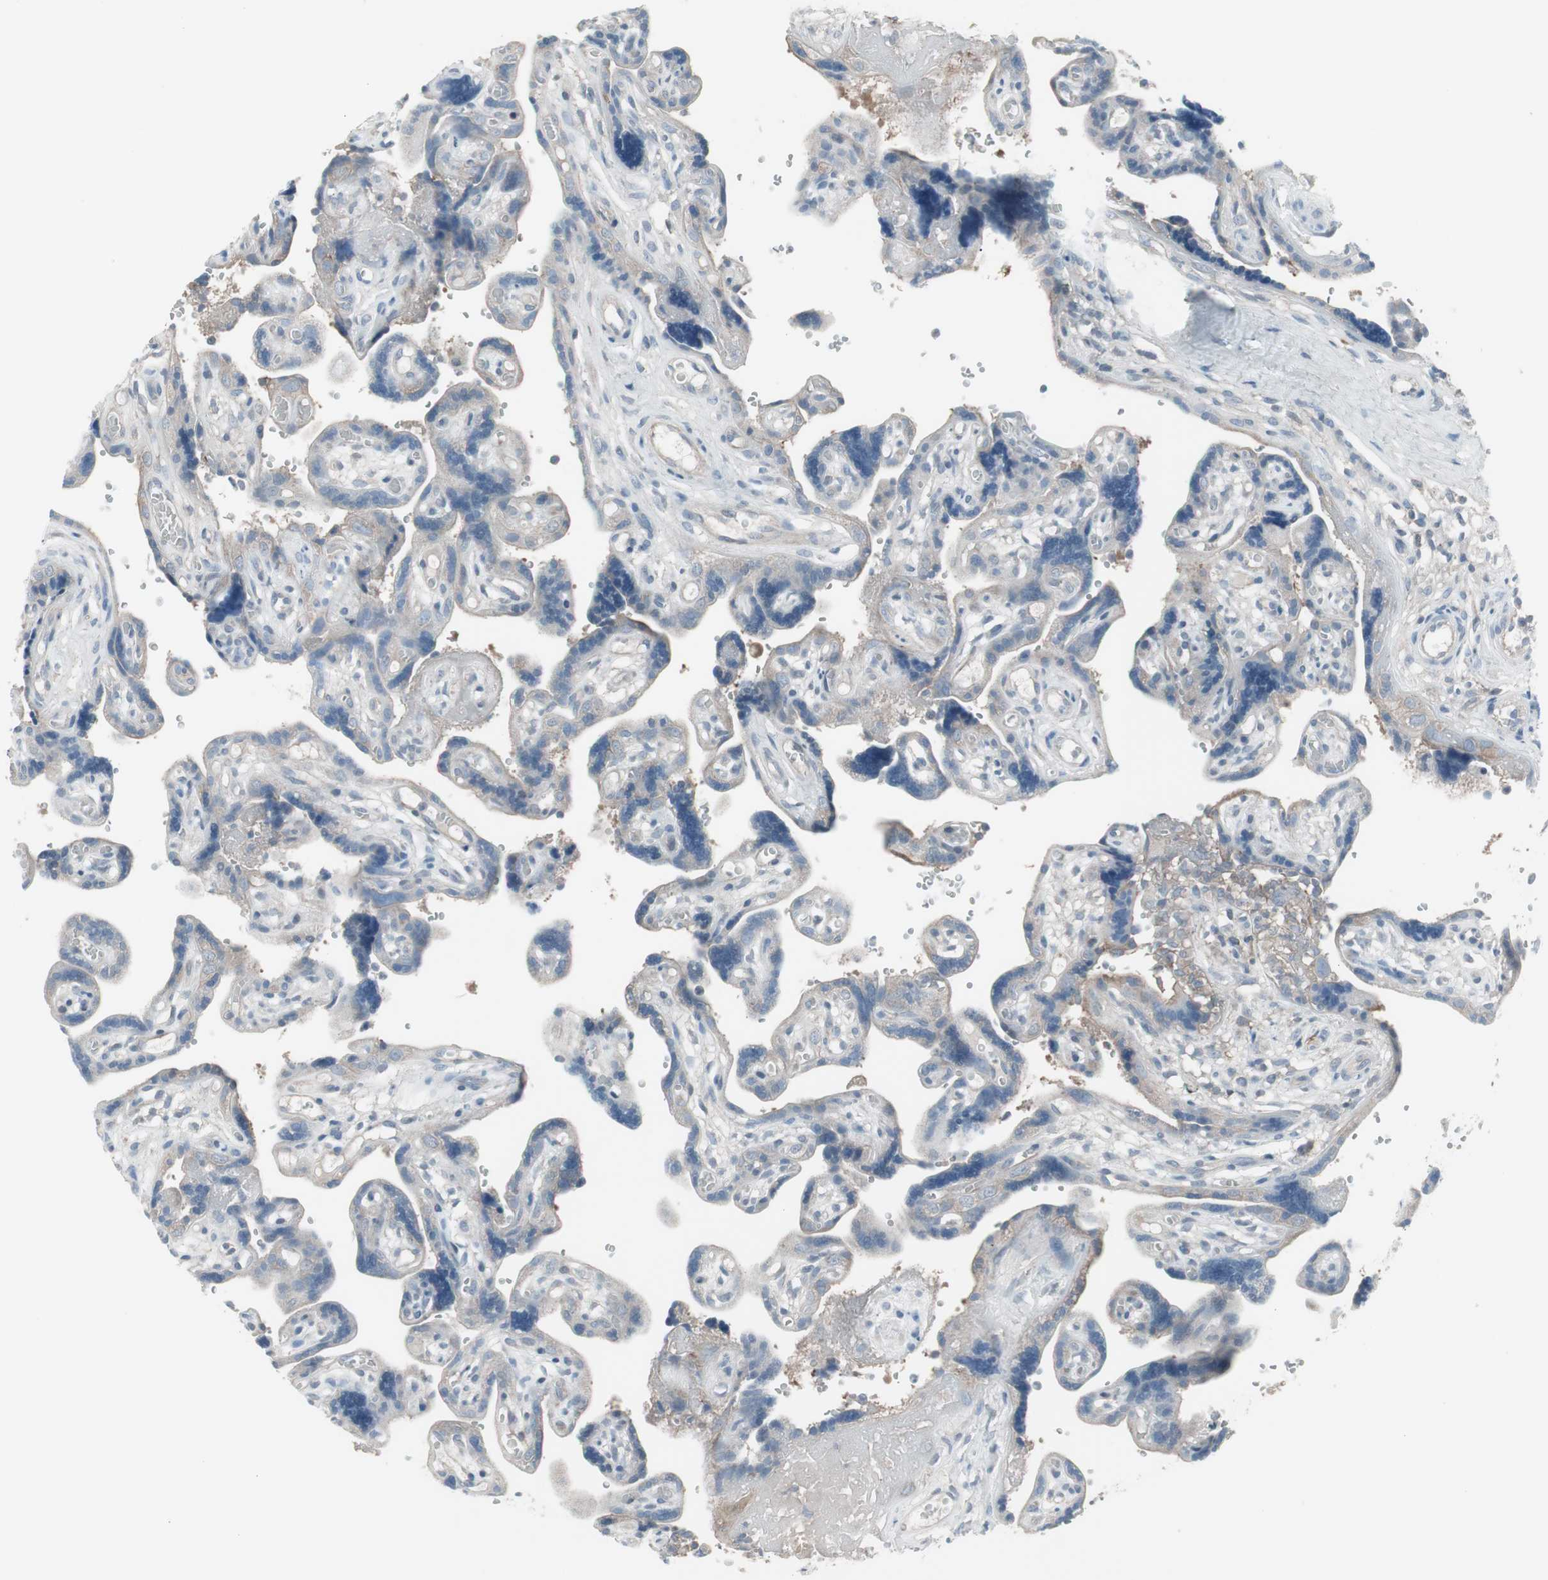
{"staining": {"intensity": "moderate", "quantity": "25%-75%", "location": "cytoplasmic/membranous"}, "tissue": "placenta", "cell_type": "Trophoblastic cells", "image_type": "normal", "snomed": [{"axis": "morphology", "description": "Normal tissue, NOS"}, {"axis": "topography", "description": "Placenta"}], "caption": "IHC histopathology image of benign placenta: human placenta stained using IHC demonstrates medium levels of moderate protein expression localized specifically in the cytoplasmic/membranous of trophoblastic cells, appearing as a cytoplasmic/membranous brown color.", "gene": "ZSCAN32", "patient": {"sex": "female", "age": 30}}